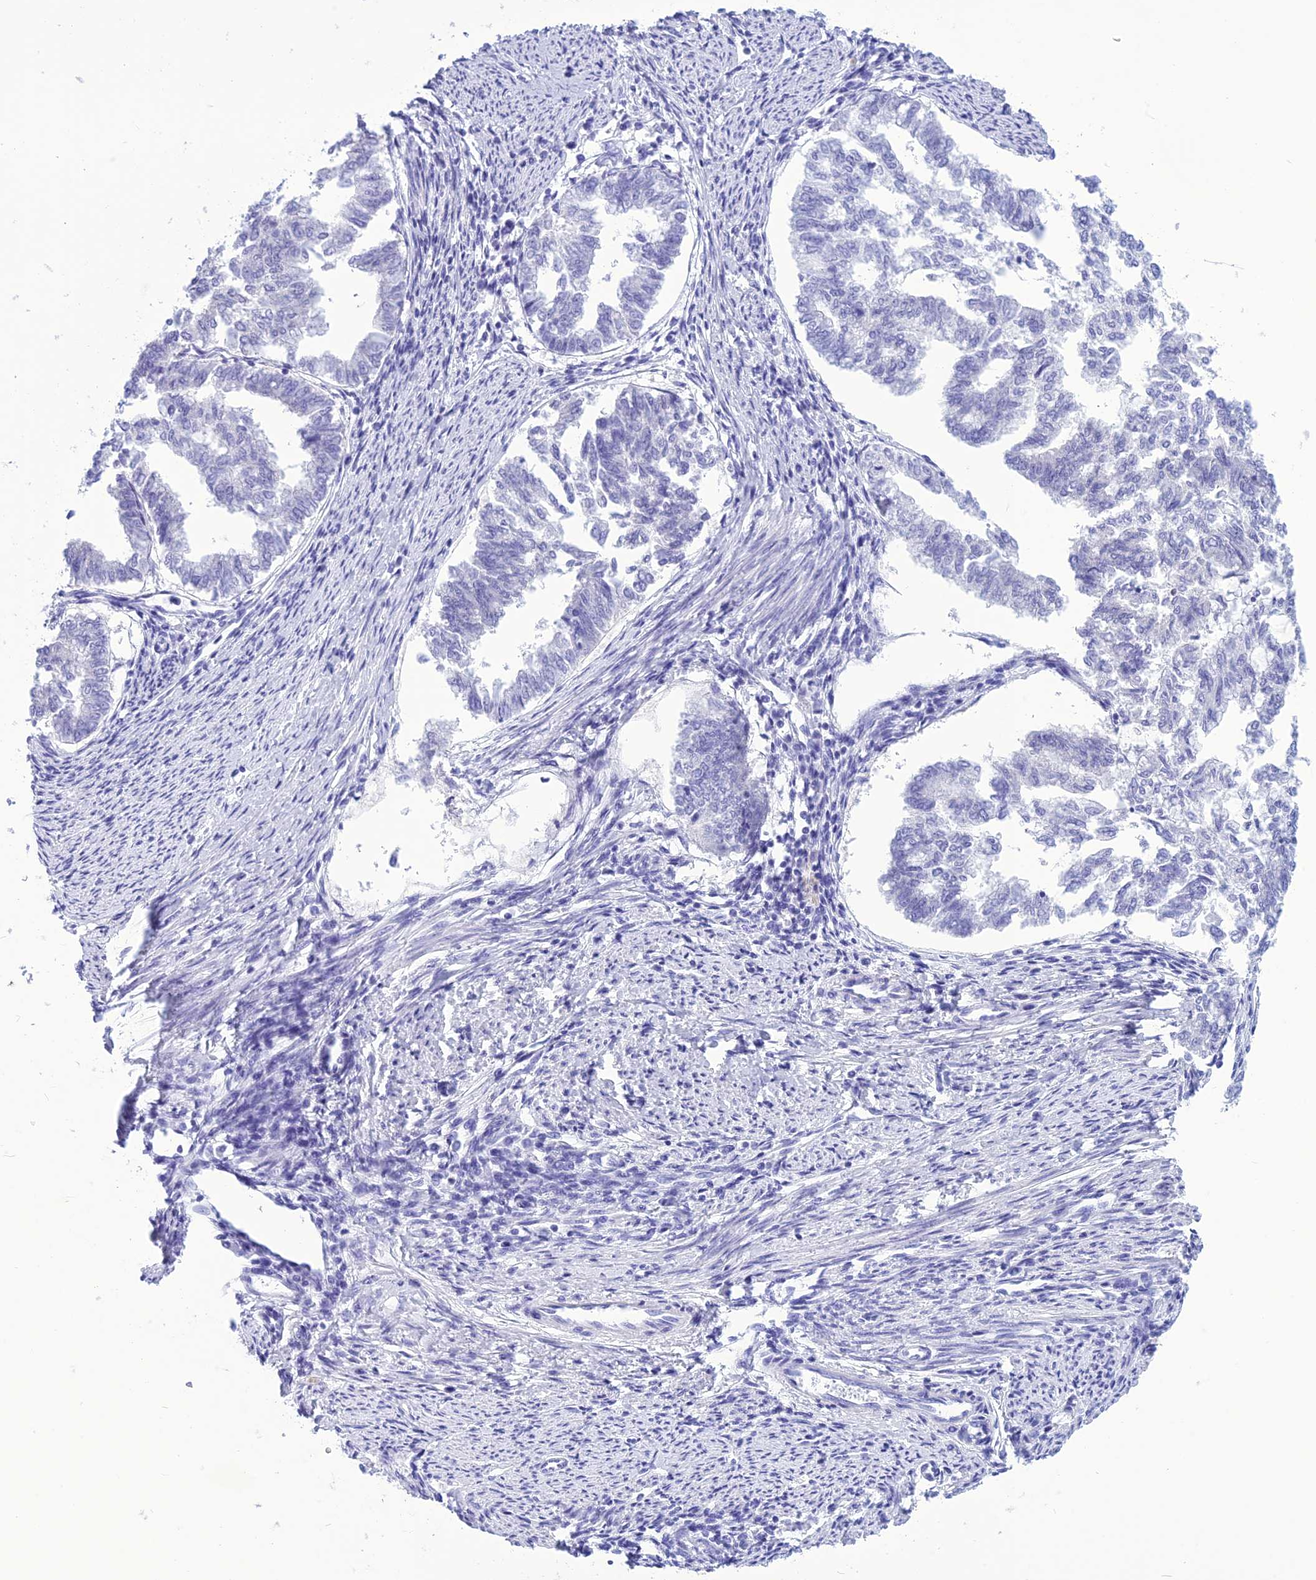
{"staining": {"intensity": "weak", "quantity": "<25%", "location": "cytoplasmic/membranous"}, "tissue": "endometrial cancer", "cell_type": "Tumor cells", "image_type": "cancer", "snomed": [{"axis": "morphology", "description": "Adenocarcinoma, NOS"}, {"axis": "topography", "description": "Endometrium"}], "caption": "The image reveals no staining of tumor cells in endometrial cancer.", "gene": "BBS2", "patient": {"sex": "female", "age": 79}}